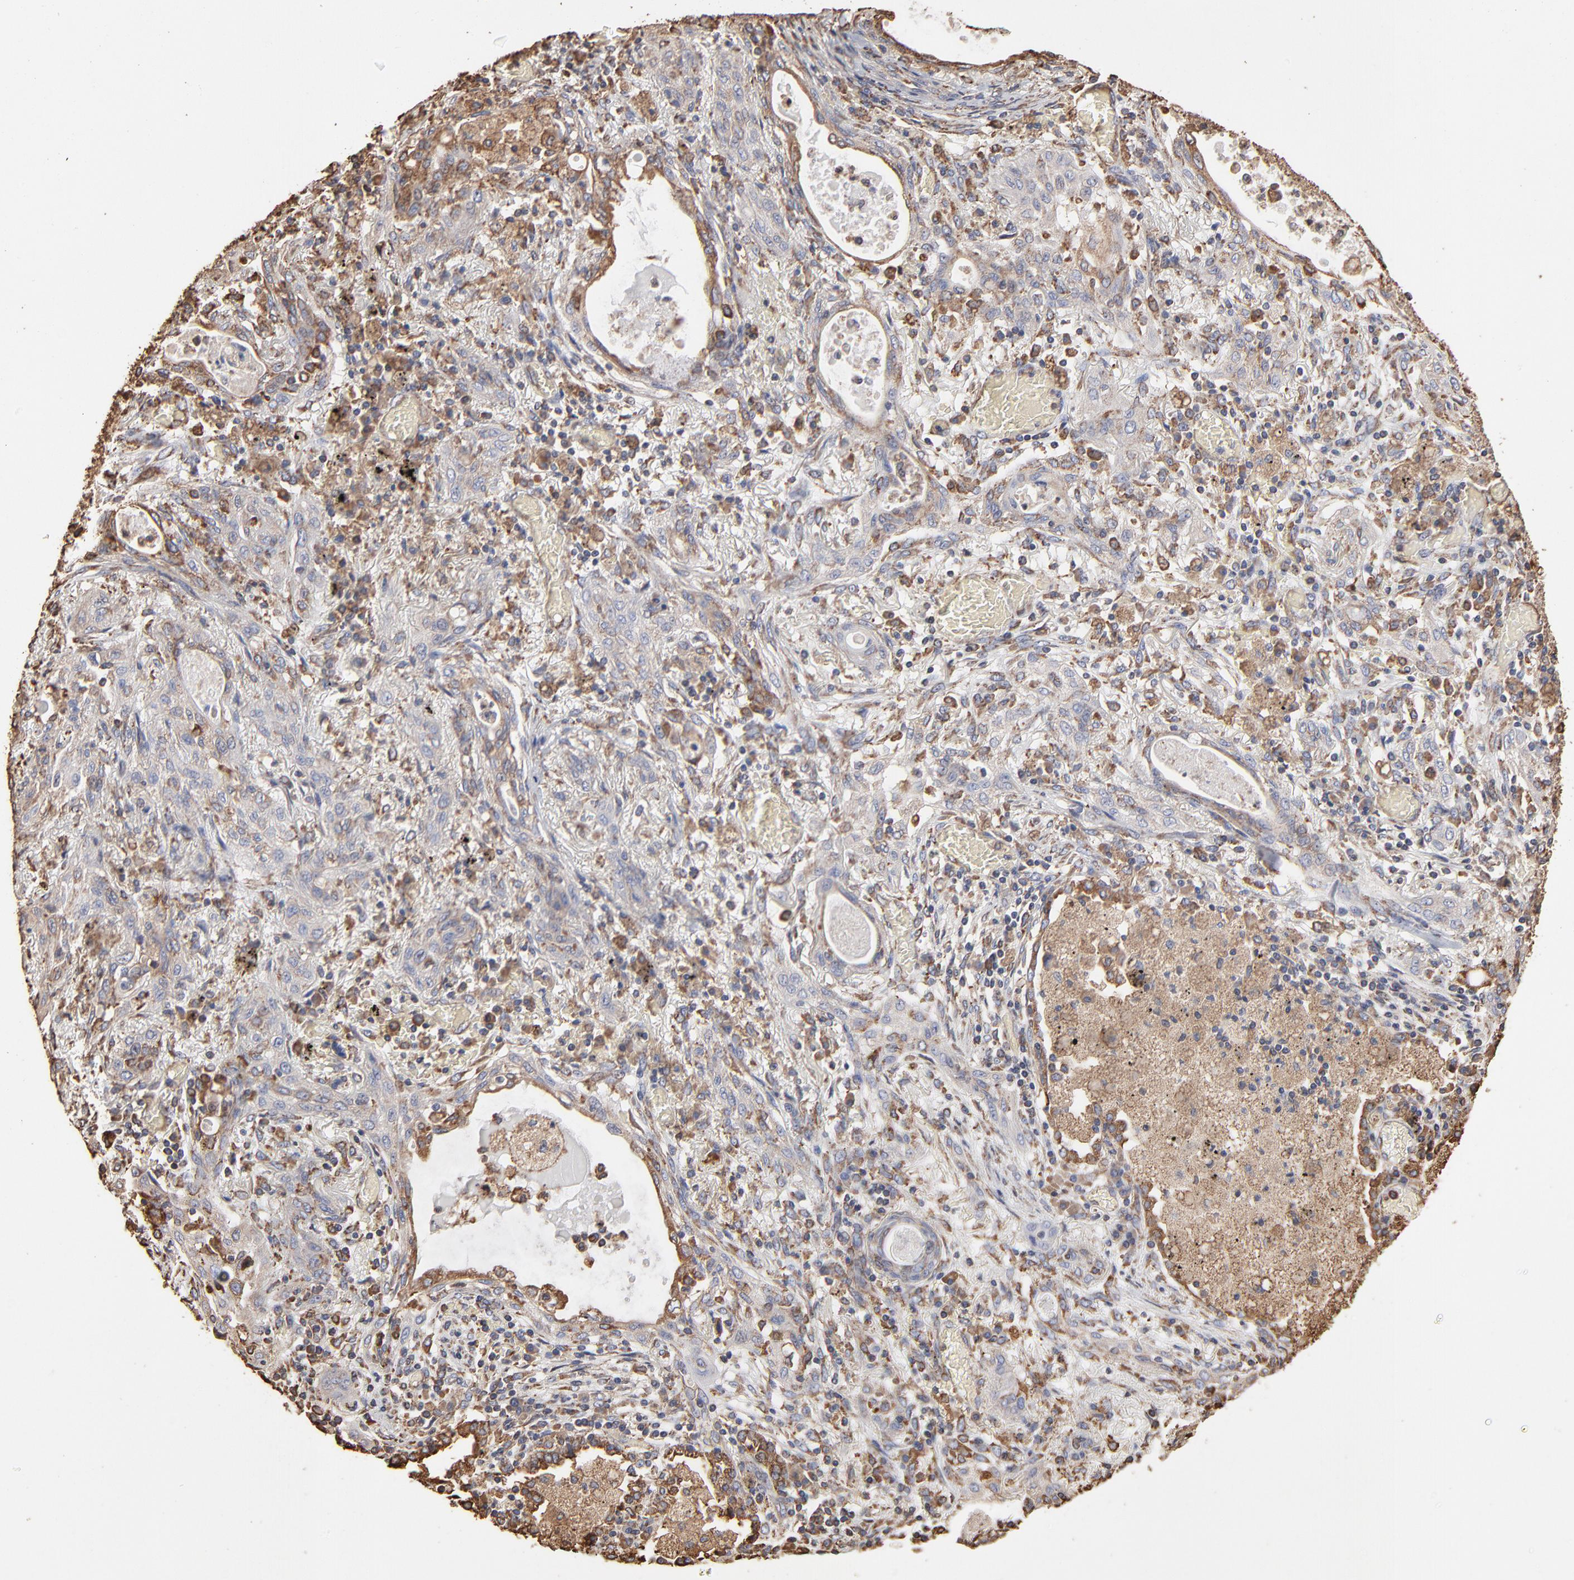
{"staining": {"intensity": "weak", "quantity": ">75%", "location": "cytoplasmic/membranous"}, "tissue": "lung cancer", "cell_type": "Tumor cells", "image_type": "cancer", "snomed": [{"axis": "morphology", "description": "Squamous cell carcinoma, NOS"}, {"axis": "topography", "description": "Lung"}], "caption": "Weak cytoplasmic/membranous protein staining is seen in approximately >75% of tumor cells in lung cancer (squamous cell carcinoma).", "gene": "PDIA3", "patient": {"sex": "female", "age": 47}}